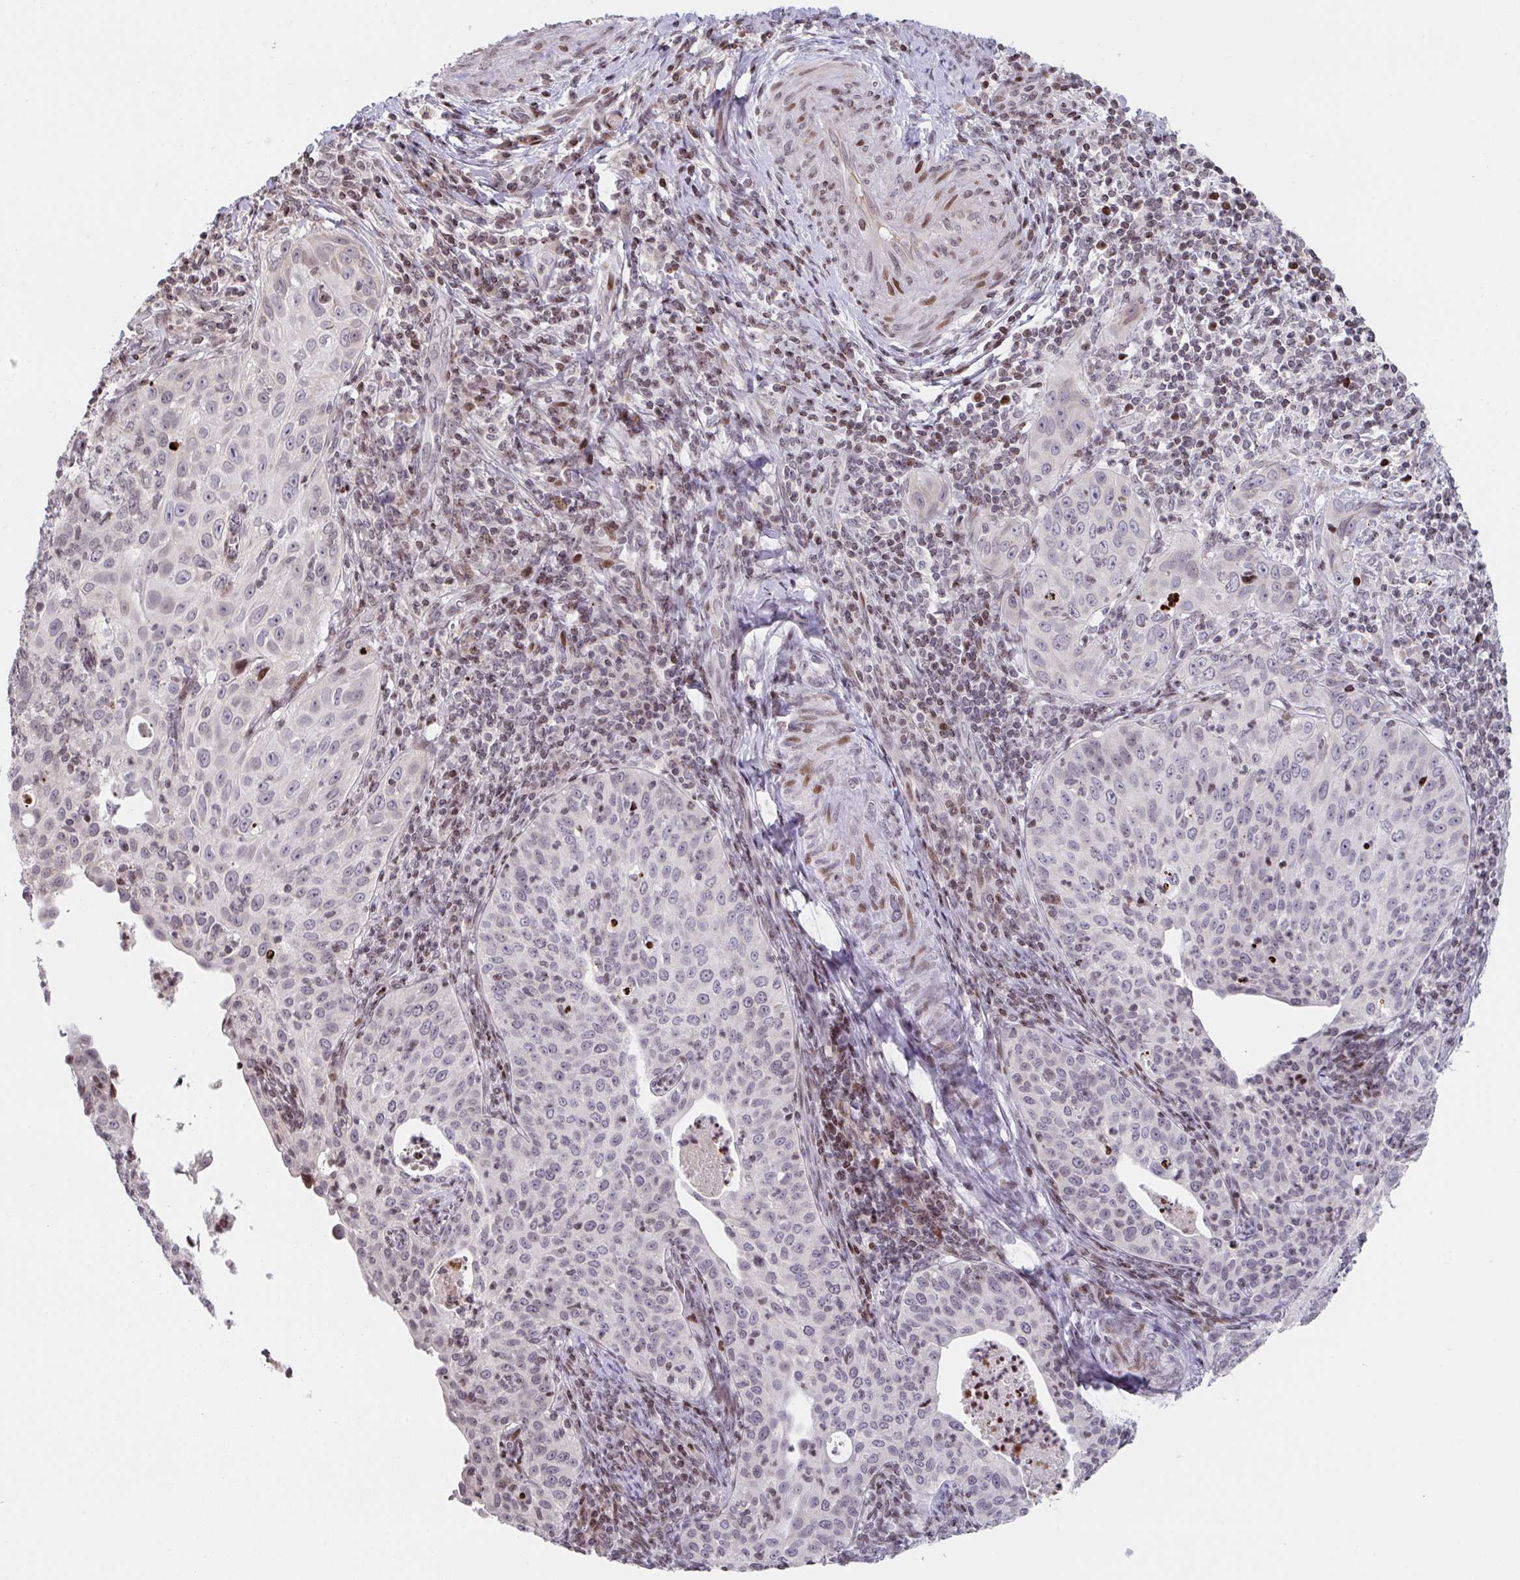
{"staining": {"intensity": "moderate", "quantity": "<25%", "location": "nuclear"}, "tissue": "cervical cancer", "cell_type": "Tumor cells", "image_type": "cancer", "snomed": [{"axis": "morphology", "description": "Squamous cell carcinoma, NOS"}, {"axis": "topography", "description": "Cervix"}], "caption": "Immunohistochemical staining of squamous cell carcinoma (cervical) shows moderate nuclear protein expression in about <25% of tumor cells.", "gene": "PCDHB8", "patient": {"sex": "female", "age": 30}}